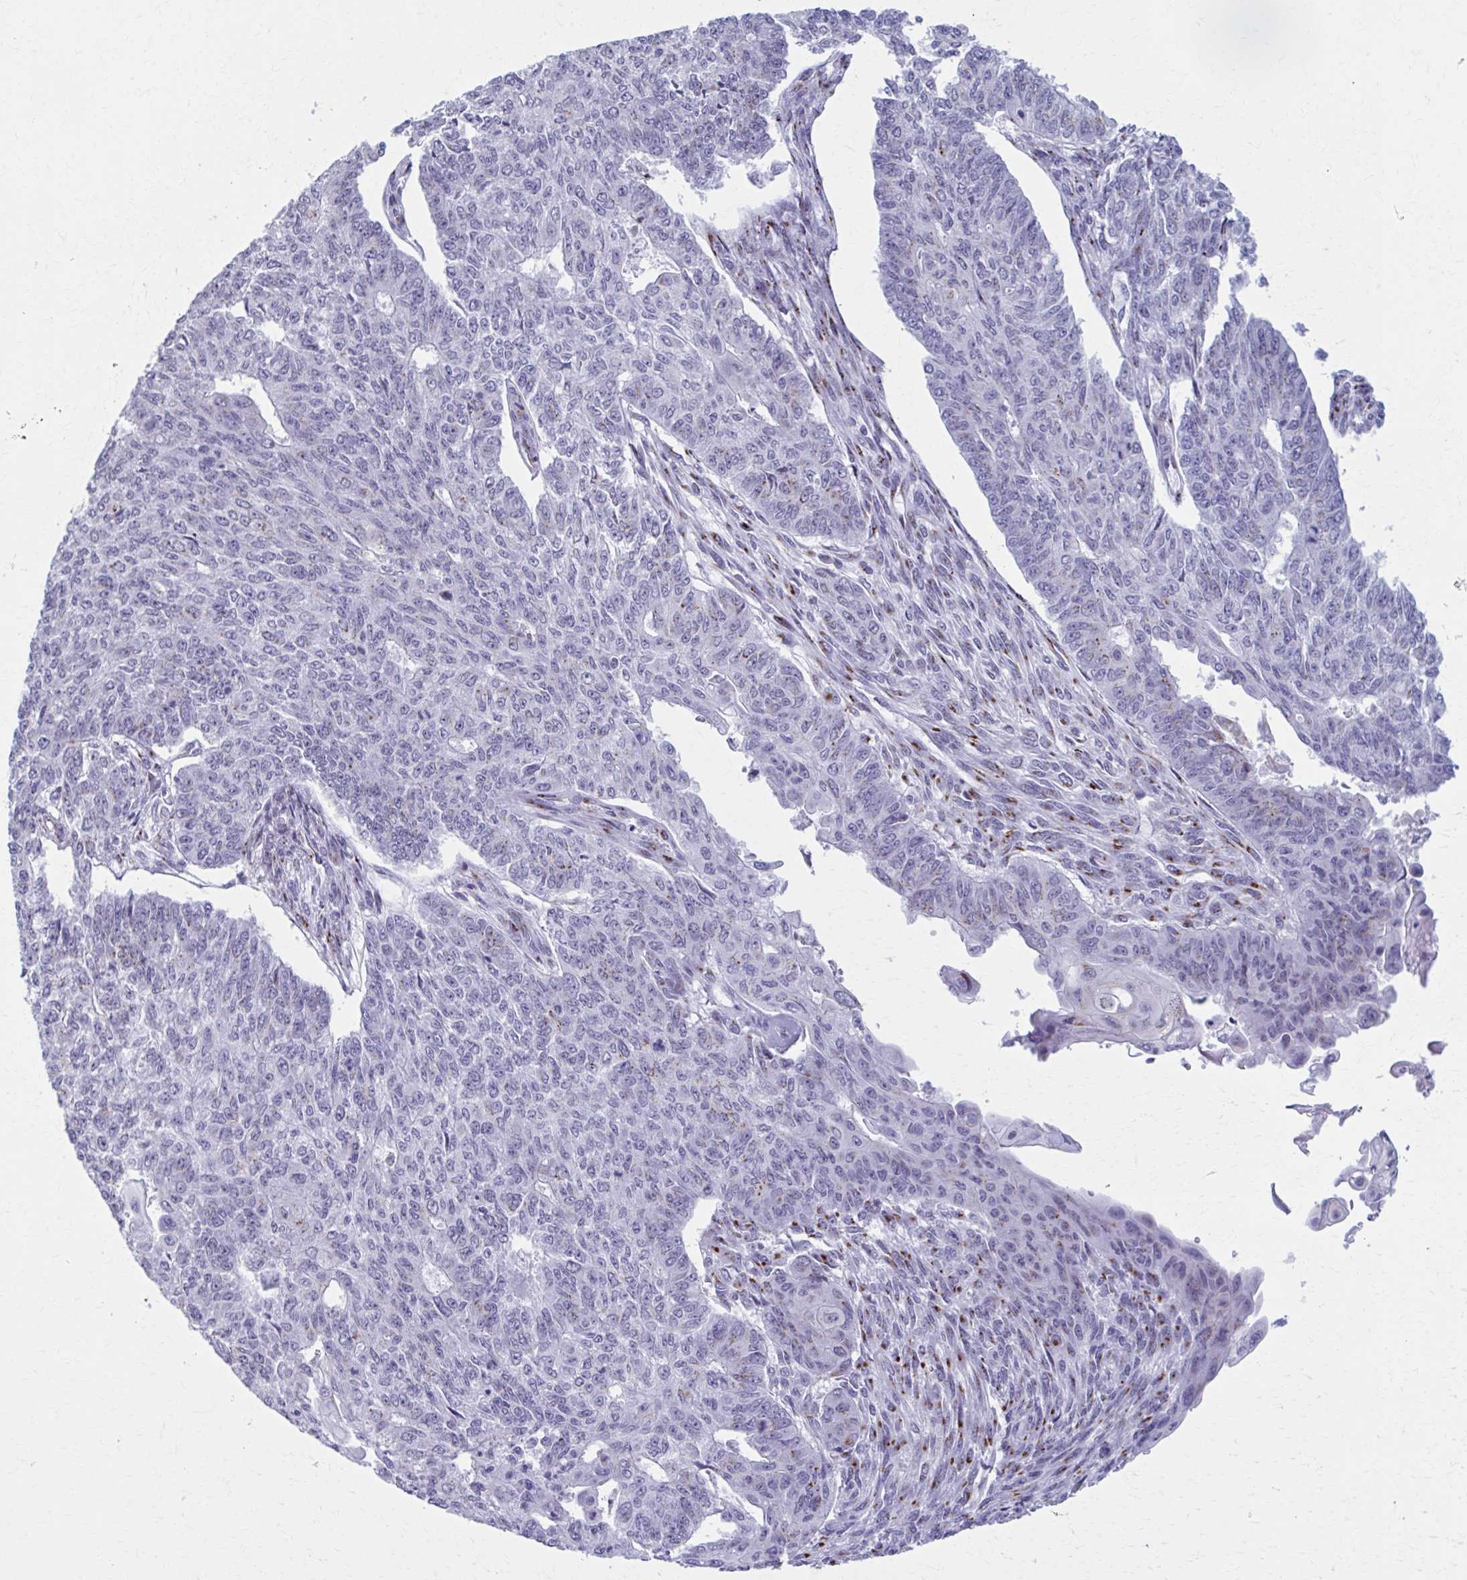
{"staining": {"intensity": "negative", "quantity": "none", "location": "none"}, "tissue": "endometrial cancer", "cell_type": "Tumor cells", "image_type": "cancer", "snomed": [{"axis": "morphology", "description": "Adenocarcinoma, NOS"}, {"axis": "topography", "description": "Endometrium"}], "caption": "Tumor cells show no significant protein expression in endometrial adenocarcinoma.", "gene": "ZNF682", "patient": {"sex": "female", "age": 32}}